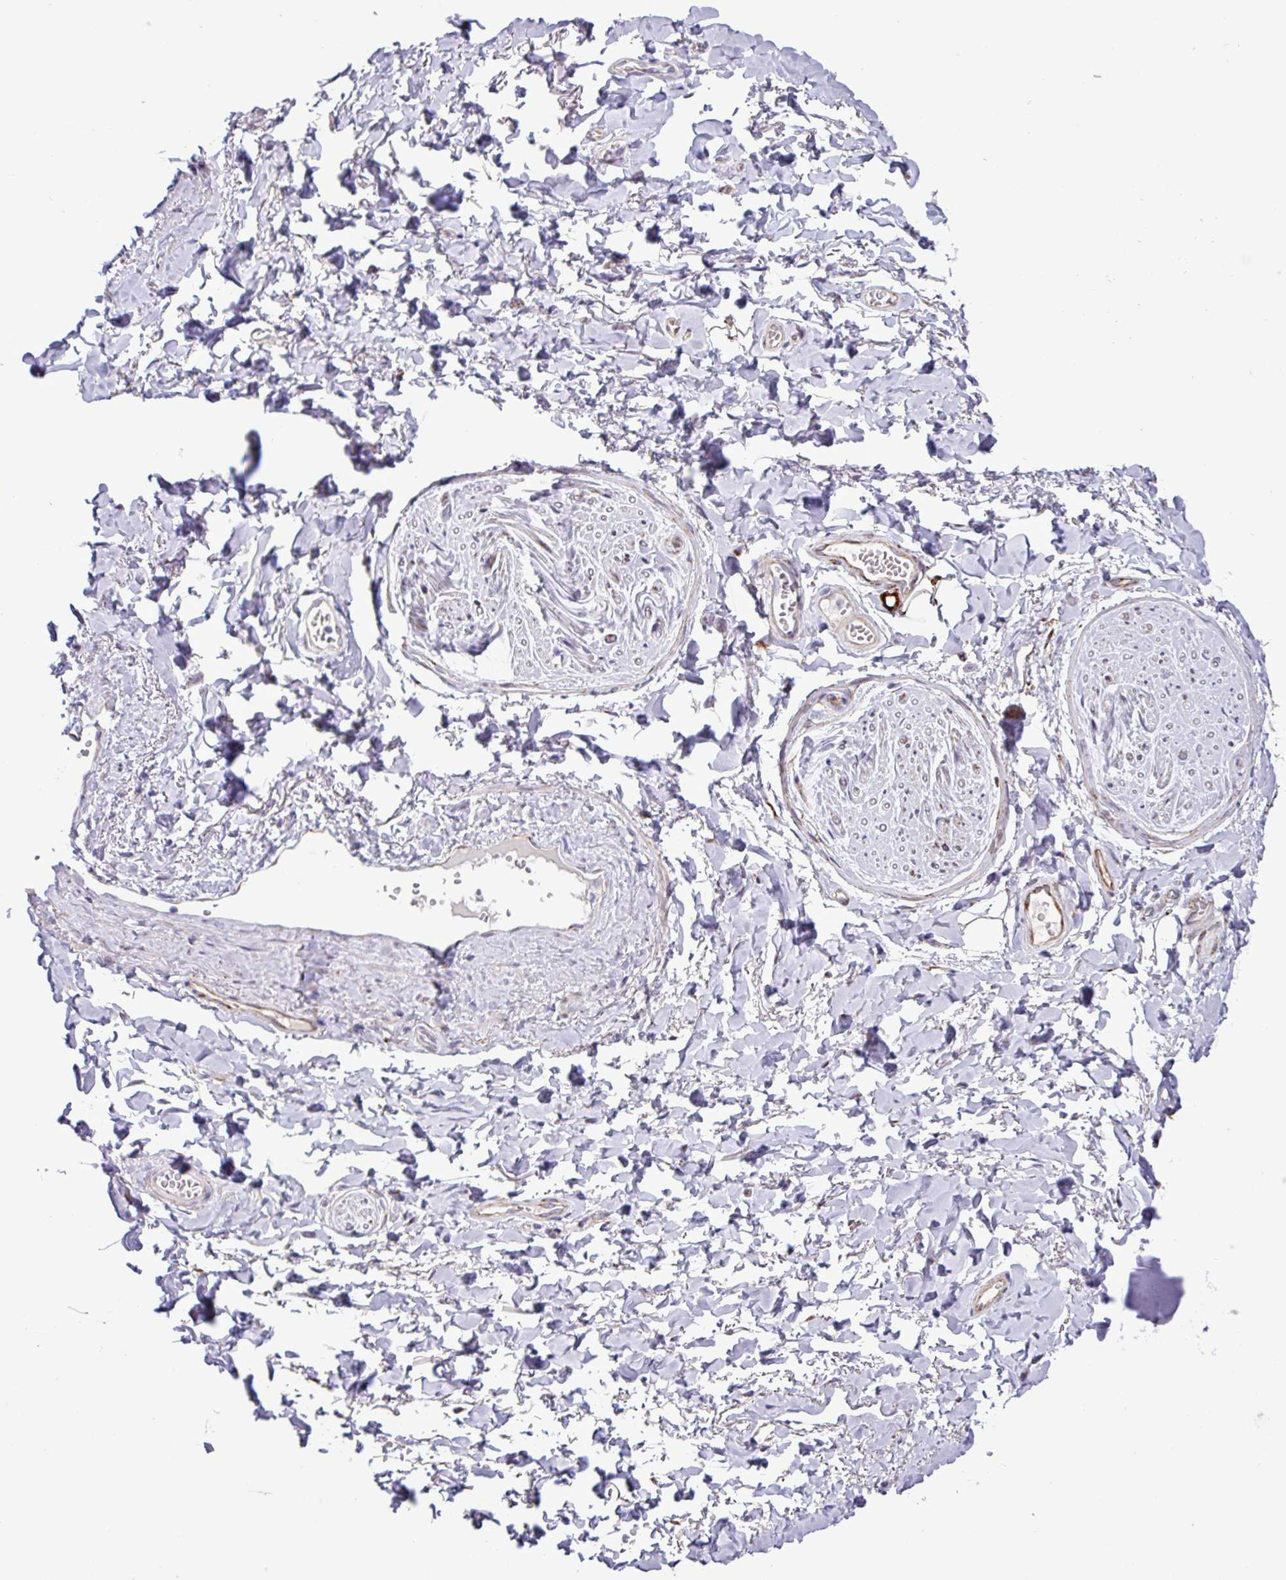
{"staining": {"intensity": "weak", "quantity": ">75%", "location": "cytoplasmic/membranous"}, "tissue": "adipose tissue", "cell_type": "Adipocytes", "image_type": "normal", "snomed": [{"axis": "morphology", "description": "Normal tissue, NOS"}, {"axis": "topography", "description": "Vulva"}, {"axis": "topography", "description": "Vagina"}, {"axis": "topography", "description": "Peripheral nerve tissue"}], "caption": "Immunohistochemistry (IHC) (DAB) staining of normal adipose tissue displays weak cytoplasmic/membranous protein staining in approximately >75% of adipocytes. (DAB (3,3'-diaminobenzidine) IHC, brown staining for protein, blue staining for nuclei).", "gene": "PPP1R35", "patient": {"sex": "female", "age": 66}}